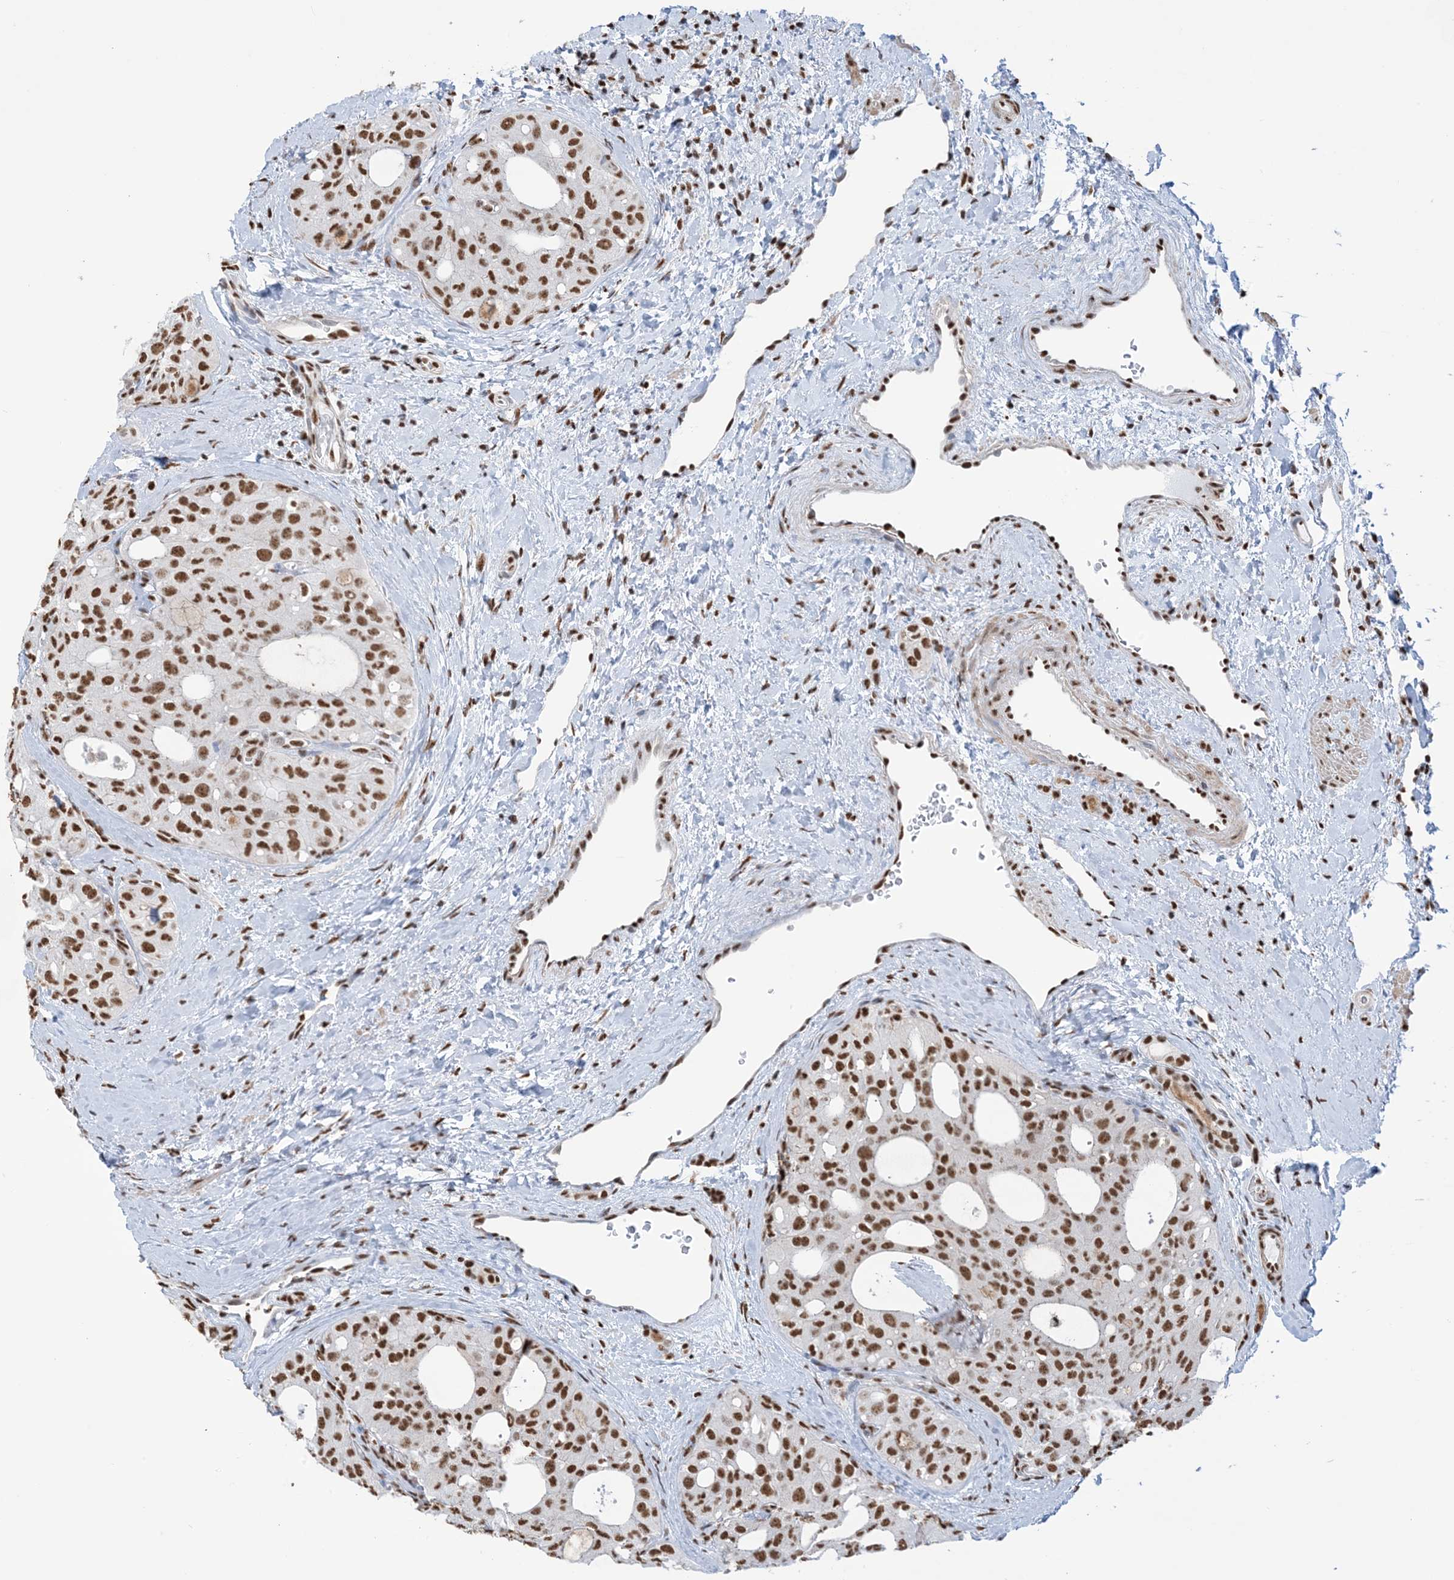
{"staining": {"intensity": "strong", "quantity": ">75%", "location": "nuclear"}, "tissue": "thyroid cancer", "cell_type": "Tumor cells", "image_type": "cancer", "snomed": [{"axis": "morphology", "description": "Follicular adenoma carcinoma, NOS"}, {"axis": "topography", "description": "Thyroid gland"}], "caption": "Strong nuclear protein expression is identified in approximately >75% of tumor cells in thyroid cancer. The staining was performed using DAB (3,3'-diaminobenzidine), with brown indicating positive protein expression. Nuclei are stained blue with hematoxylin.", "gene": "ZNF792", "patient": {"sex": "male", "age": 75}}